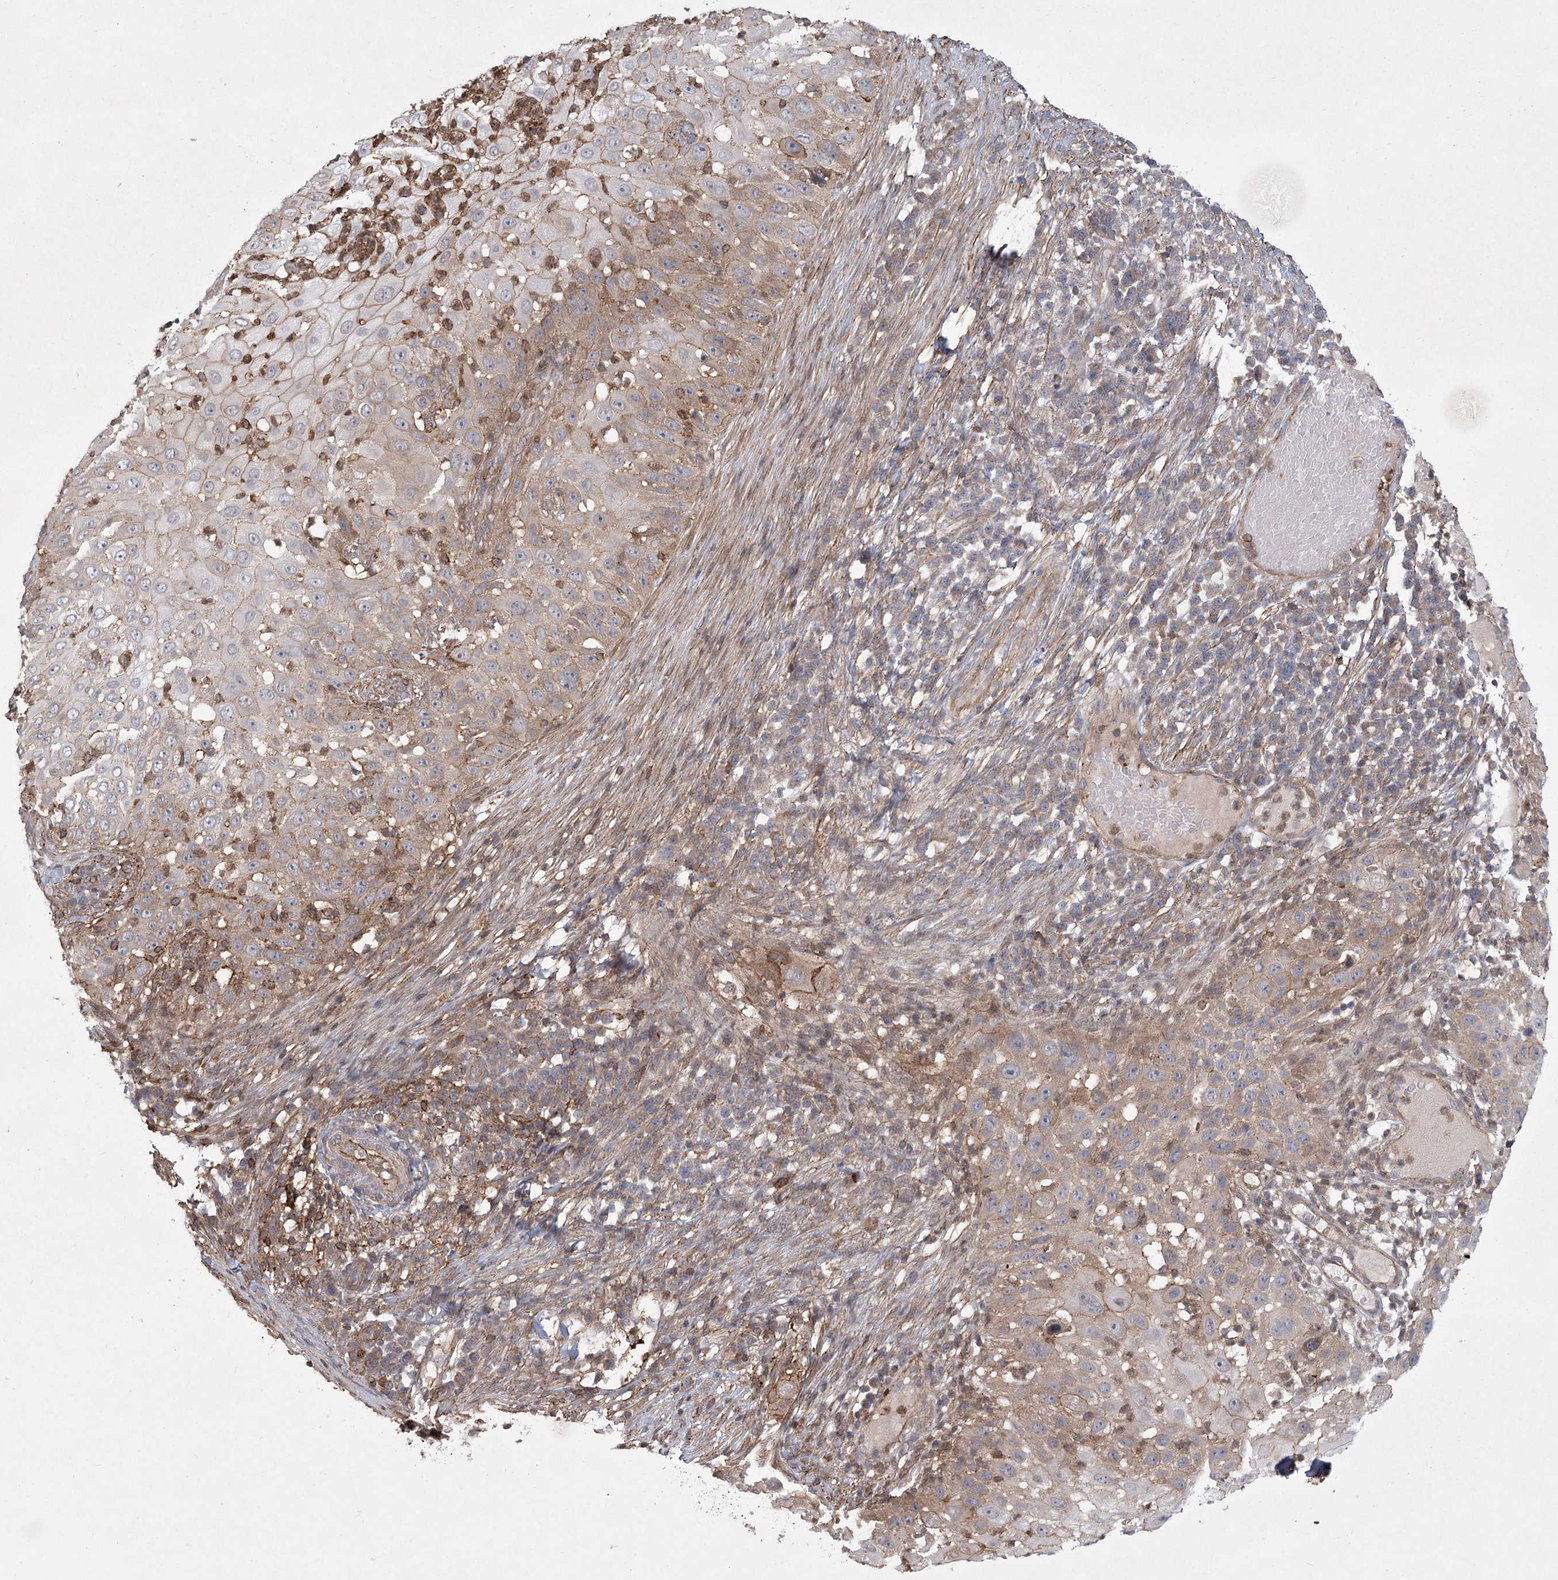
{"staining": {"intensity": "moderate", "quantity": "<25%", "location": "cytoplasmic/membranous"}, "tissue": "skin cancer", "cell_type": "Tumor cells", "image_type": "cancer", "snomed": [{"axis": "morphology", "description": "Squamous cell carcinoma, NOS"}, {"axis": "topography", "description": "Skin"}], "caption": "Brown immunohistochemical staining in skin cancer (squamous cell carcinoma) shows moderate cytoplasmic/membranous positivity in about <25% of tumor cells.", "gene": "MEPE", "patient": {"sex": "female", "age": 44}}